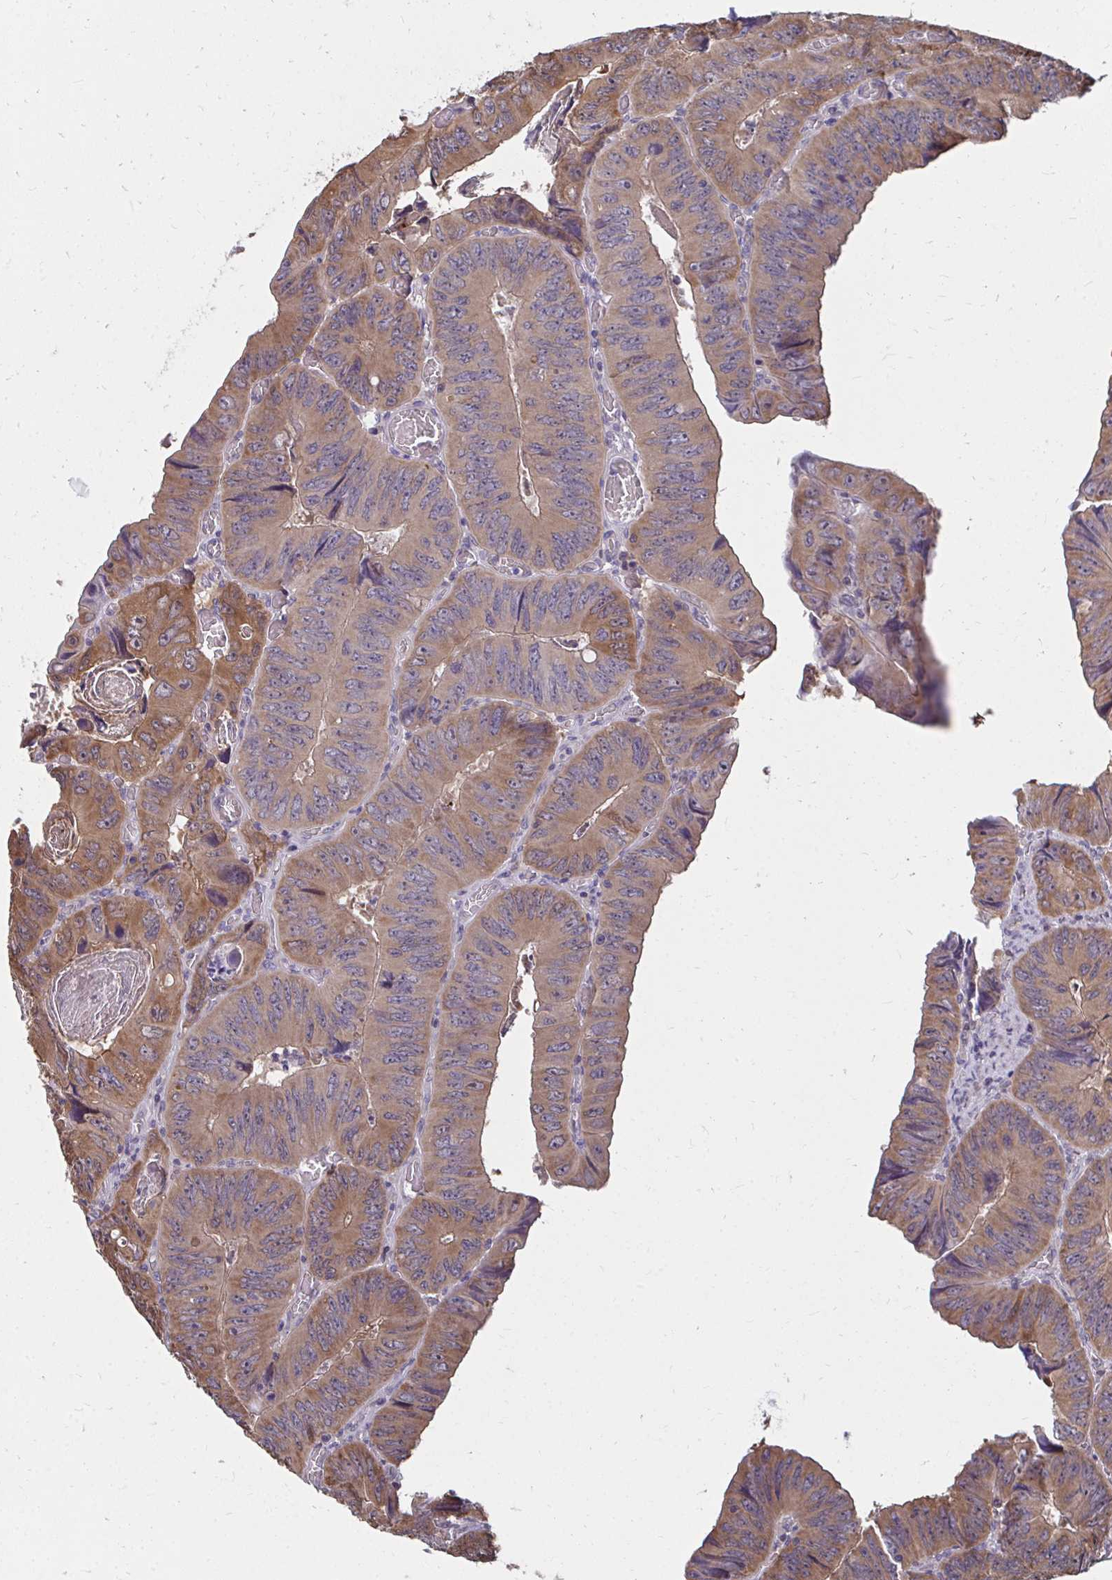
{"staining": {"intensity": "moderate", "quantity": ">75%", "location": "cytoplasmic/membranous"}, "tissue": "colorectal cancer", "cell_type": "Tumor cells", "image_type": "cancer", "snomed": [{"axis": "morphology", "description": "Adenocarcinoma, NOS"}, {"axis": "topography", "description": "Colon"}], "caption": "Immunohistochemical staining of colorectal cancer reveals medium levels of moderate cytoplasmic/membranous protein expression in about >75% of tumor cells. Nuclei are stained in blue.", "gene": "DNAJA2", "patient": {"sex": "female", "age": 84}}